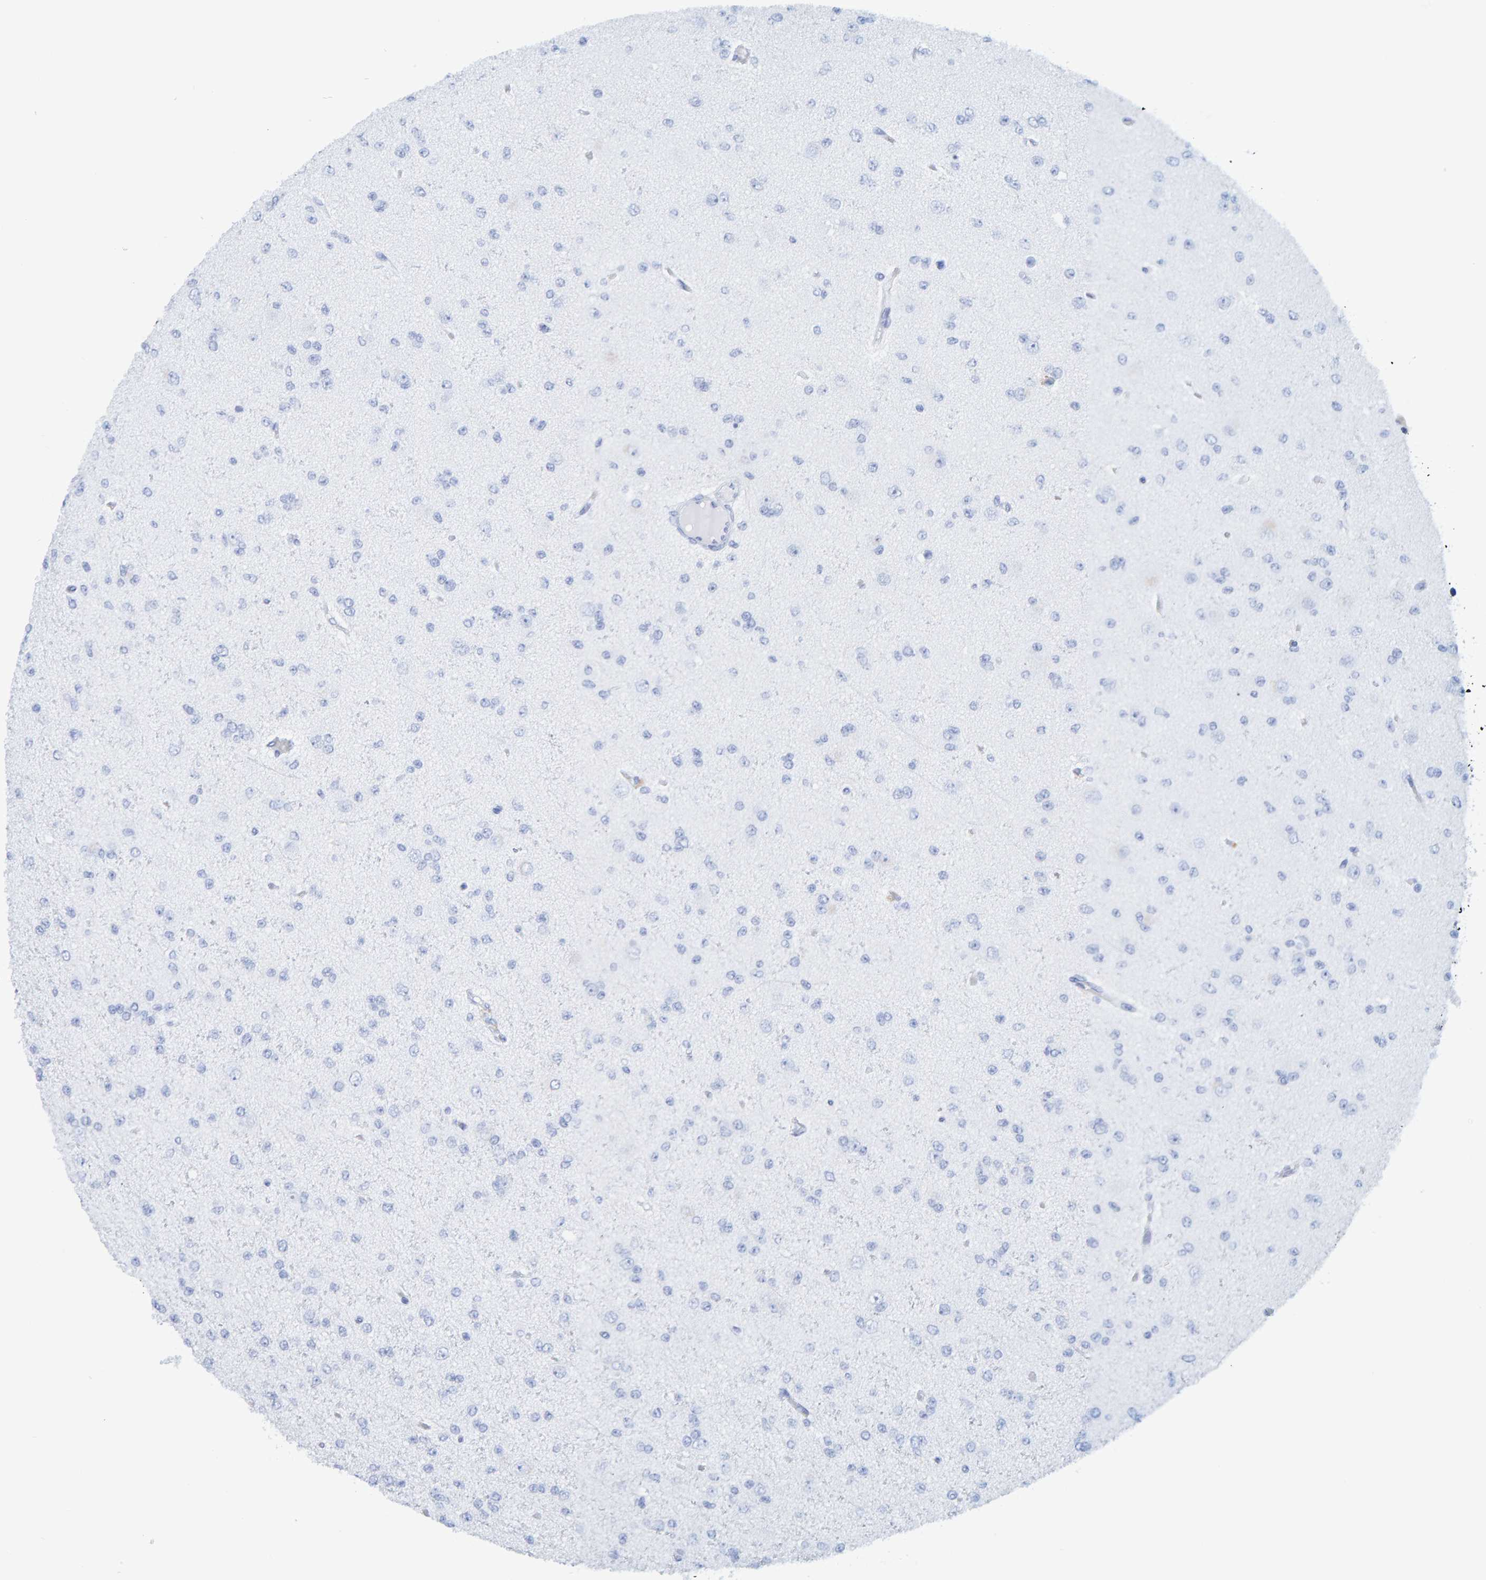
{"staining": {"intensity": "negative", "quantity": "none", "location": "none"}, "tissue": "glioma", "cell_type": "Tumor cells", "image_type": "cancer", "snomed": [{"axis": "morphology", "description": "Glioma, malignant, Low grade"}, {"axis": "topography", "description": "Brain"}], "caption": "Immunohistochemistry histopathology image of neoplastic tissue: malignant glioma (low-grade) stained with DAB (3,3'-diaminobenzidine) demonstrates no significant protein positivity in tumor cells.", "gene": "SFTPC", "patient": {"sex": "female", "age": 22}}